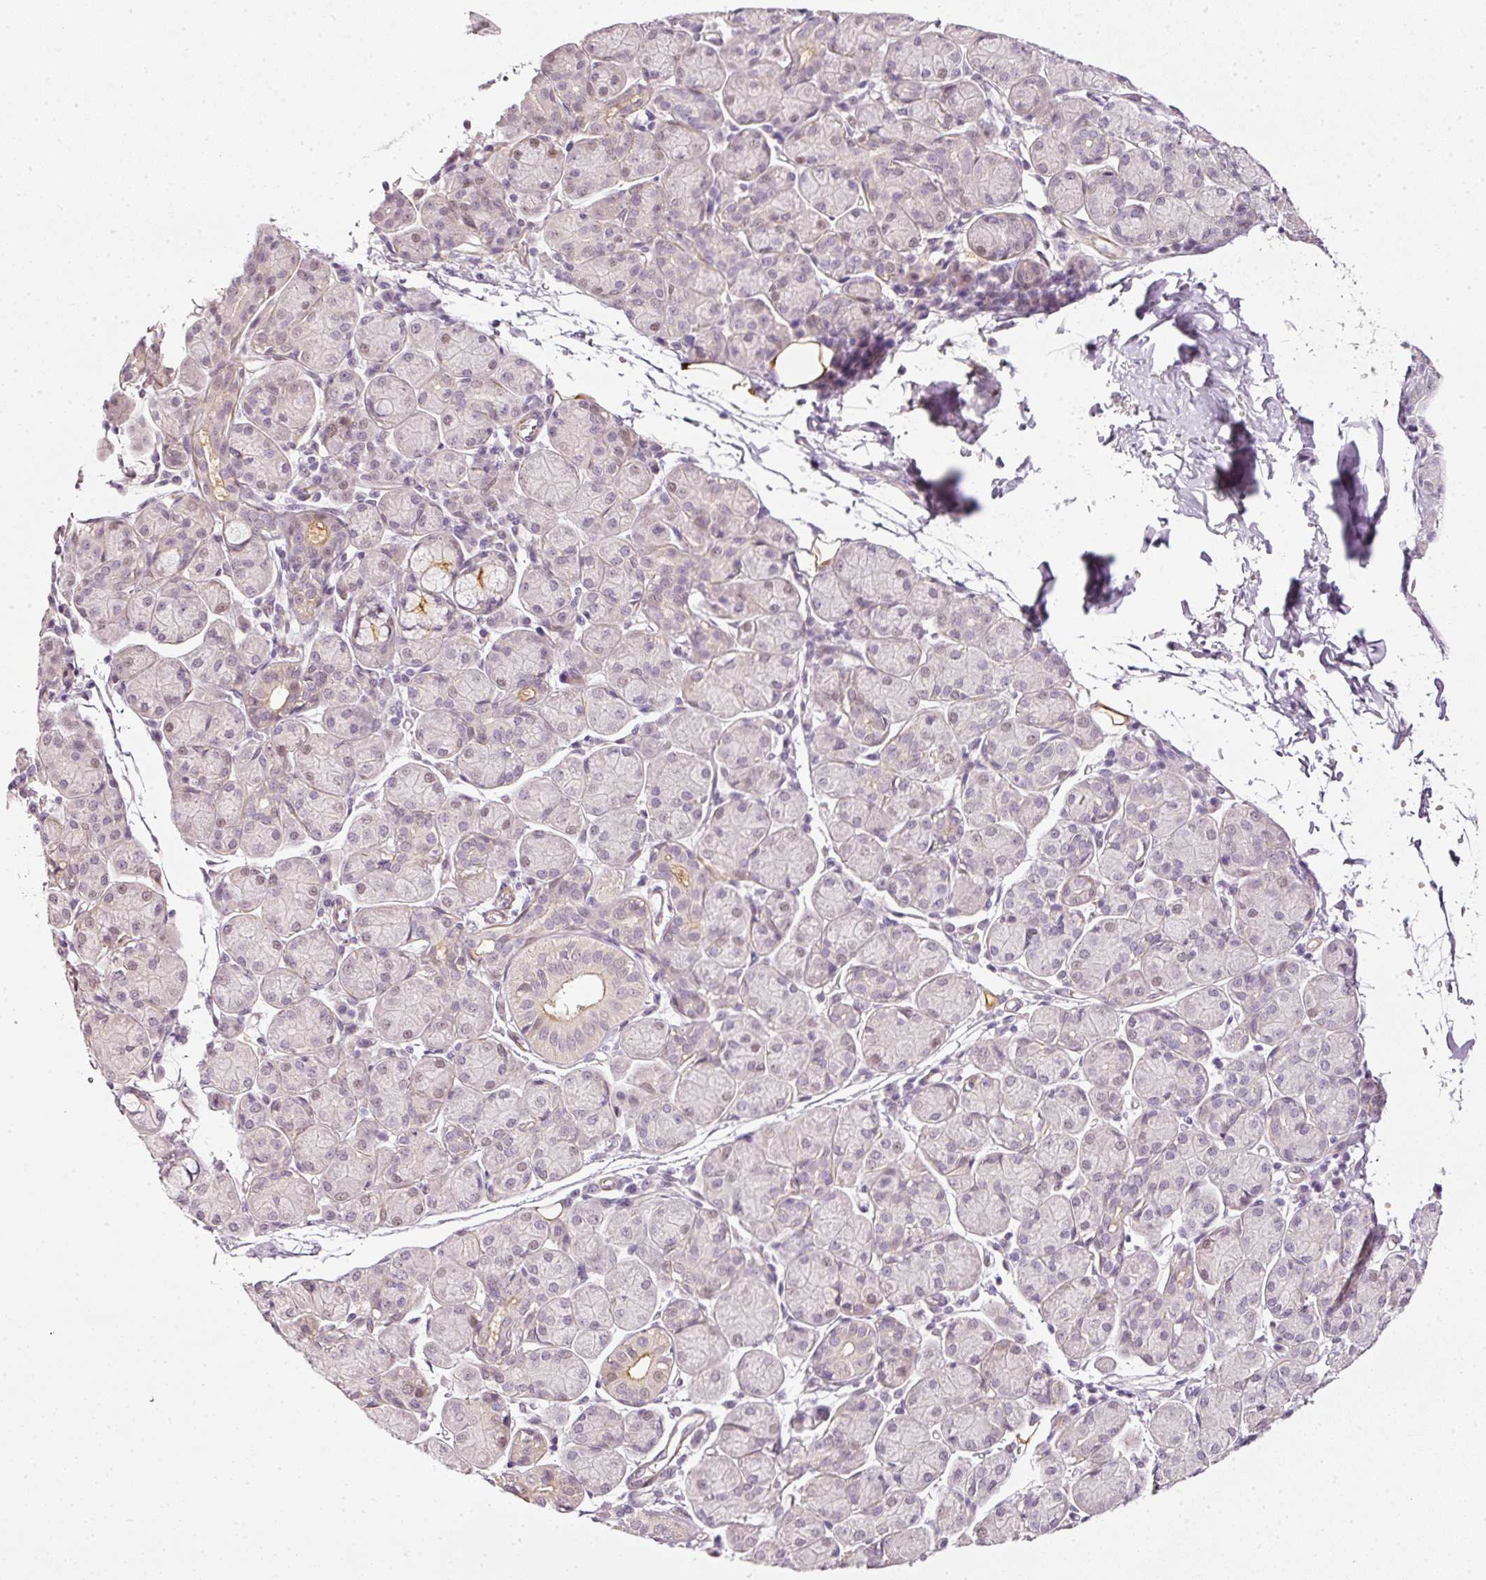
{"staining": {"intensity": "weak", "quantity": "<25%", "location": "cytoplasmic/membranous"}, "tissue": "salivary gland", "cell_type": "Glandular cells", "image_type": "normal", "snomed": [{"axis": "morphology", "description": "Normal tissue, NOS"}, {"axis": "morphology", "description": "Inflammation, NOS"}, {"axis": "topography", "description": "Lymph node"}, {"axis": "topography", "description": "Salivary gland"}], "caption": "Unremarkable salivary gland was stained to show a protein in brown. There is no significant positivity in glandular cells. (DAB (3,3'-diaminobenzidine) immunohistochemistry (IHC), high magnification).", "gene": "TOGARAM1", "patient": {"sex": "male", "age": 3}}